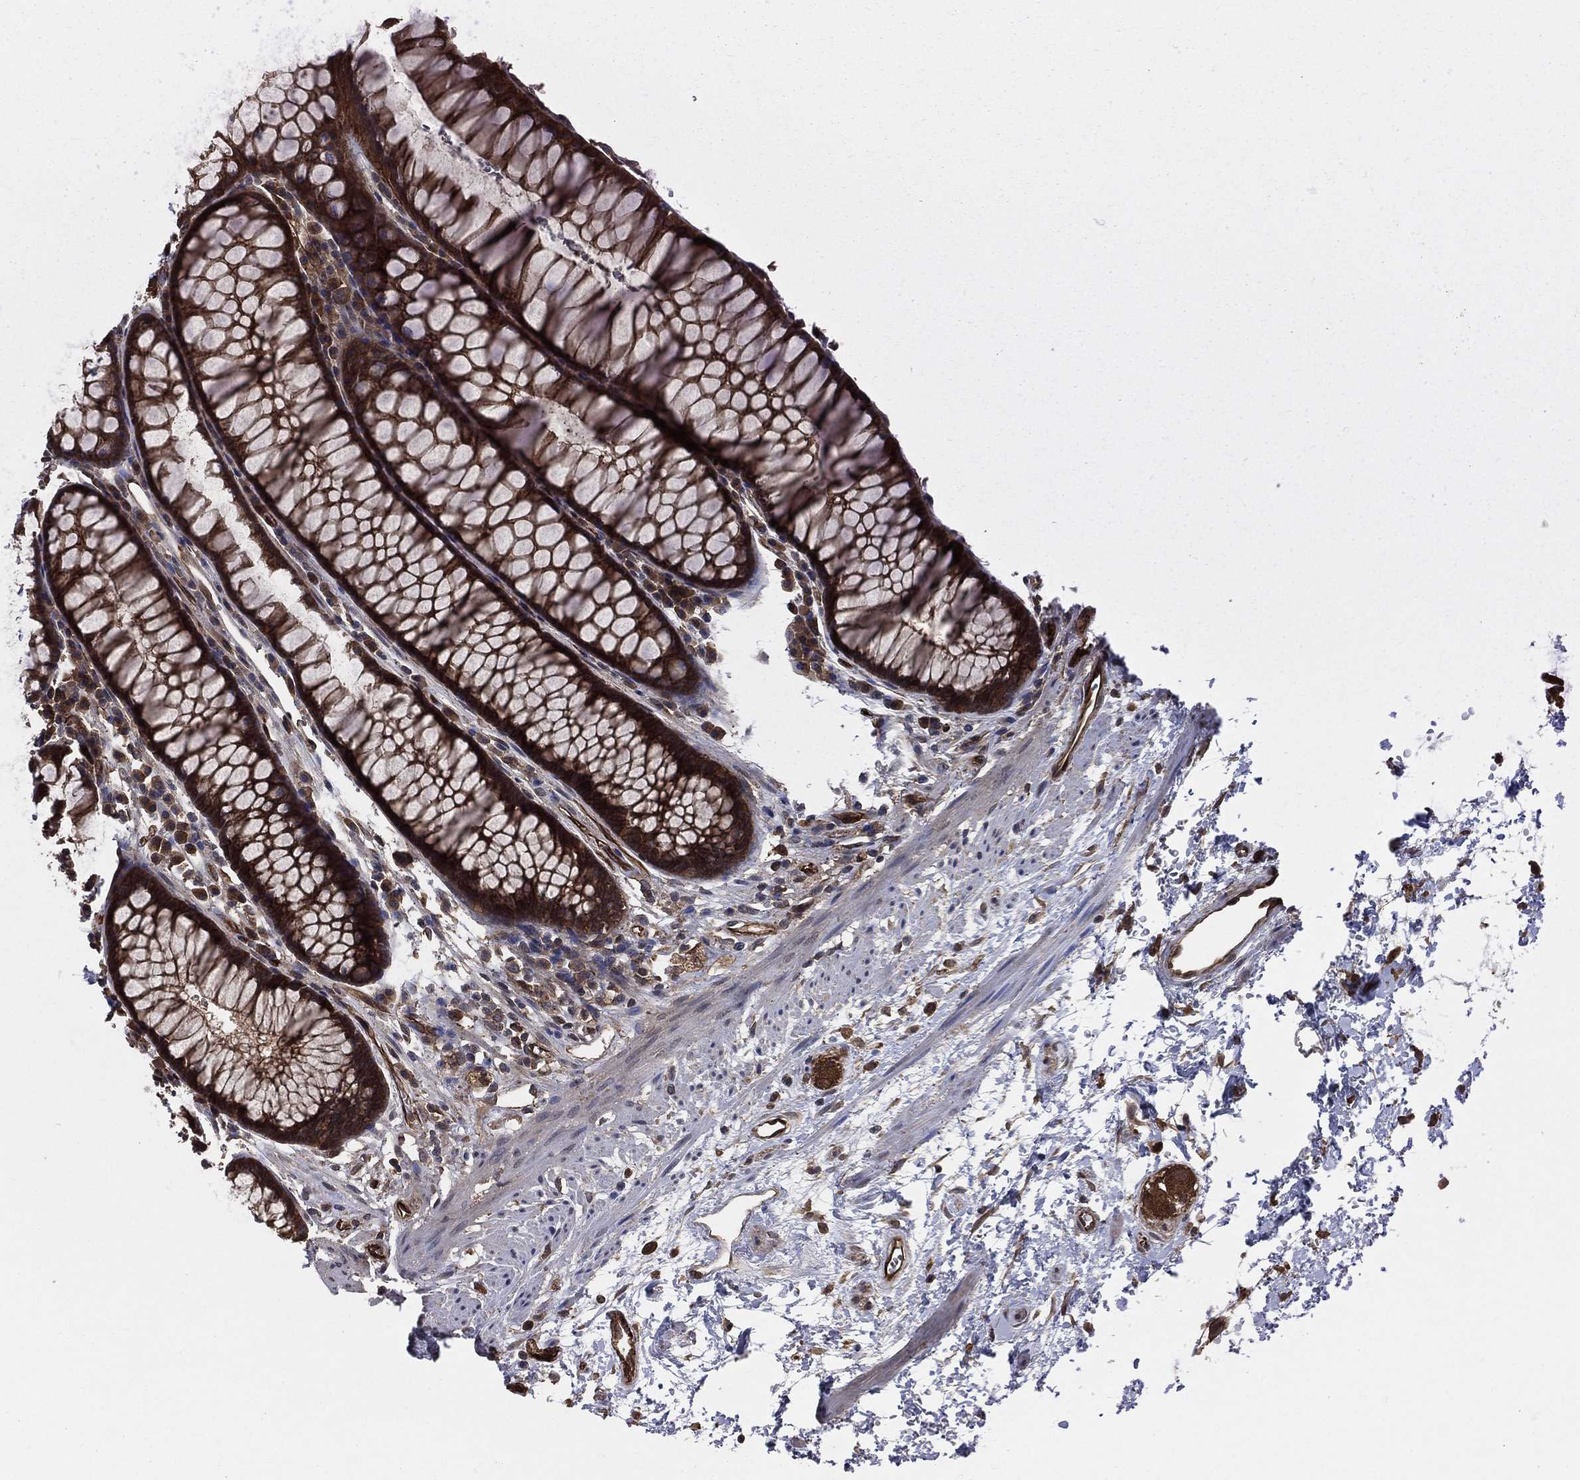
{"staining": {"intensity": "strong", "quantity": ">75%", "location": "cytoplasmic/membranous"}, "tissue": "rectum", "cell_type": "Glandular cells", "image_type": "normal", "snomed": [{"axis": "morphology", "description": "Normal tissue, NOS"}, {"axis": "topography", "description": "Rectum"}], "caption": "The histopathology image exhibits a brown stain indicating the presence of a protein in the cytoplasmic/membranous of glandular cells in rectum. Immunohistochemistry (ihc) stains the protein in brown and the nuclei are stained blue.", "gene": "CERT1", "patient": {"sex": "female", "age": 68}}